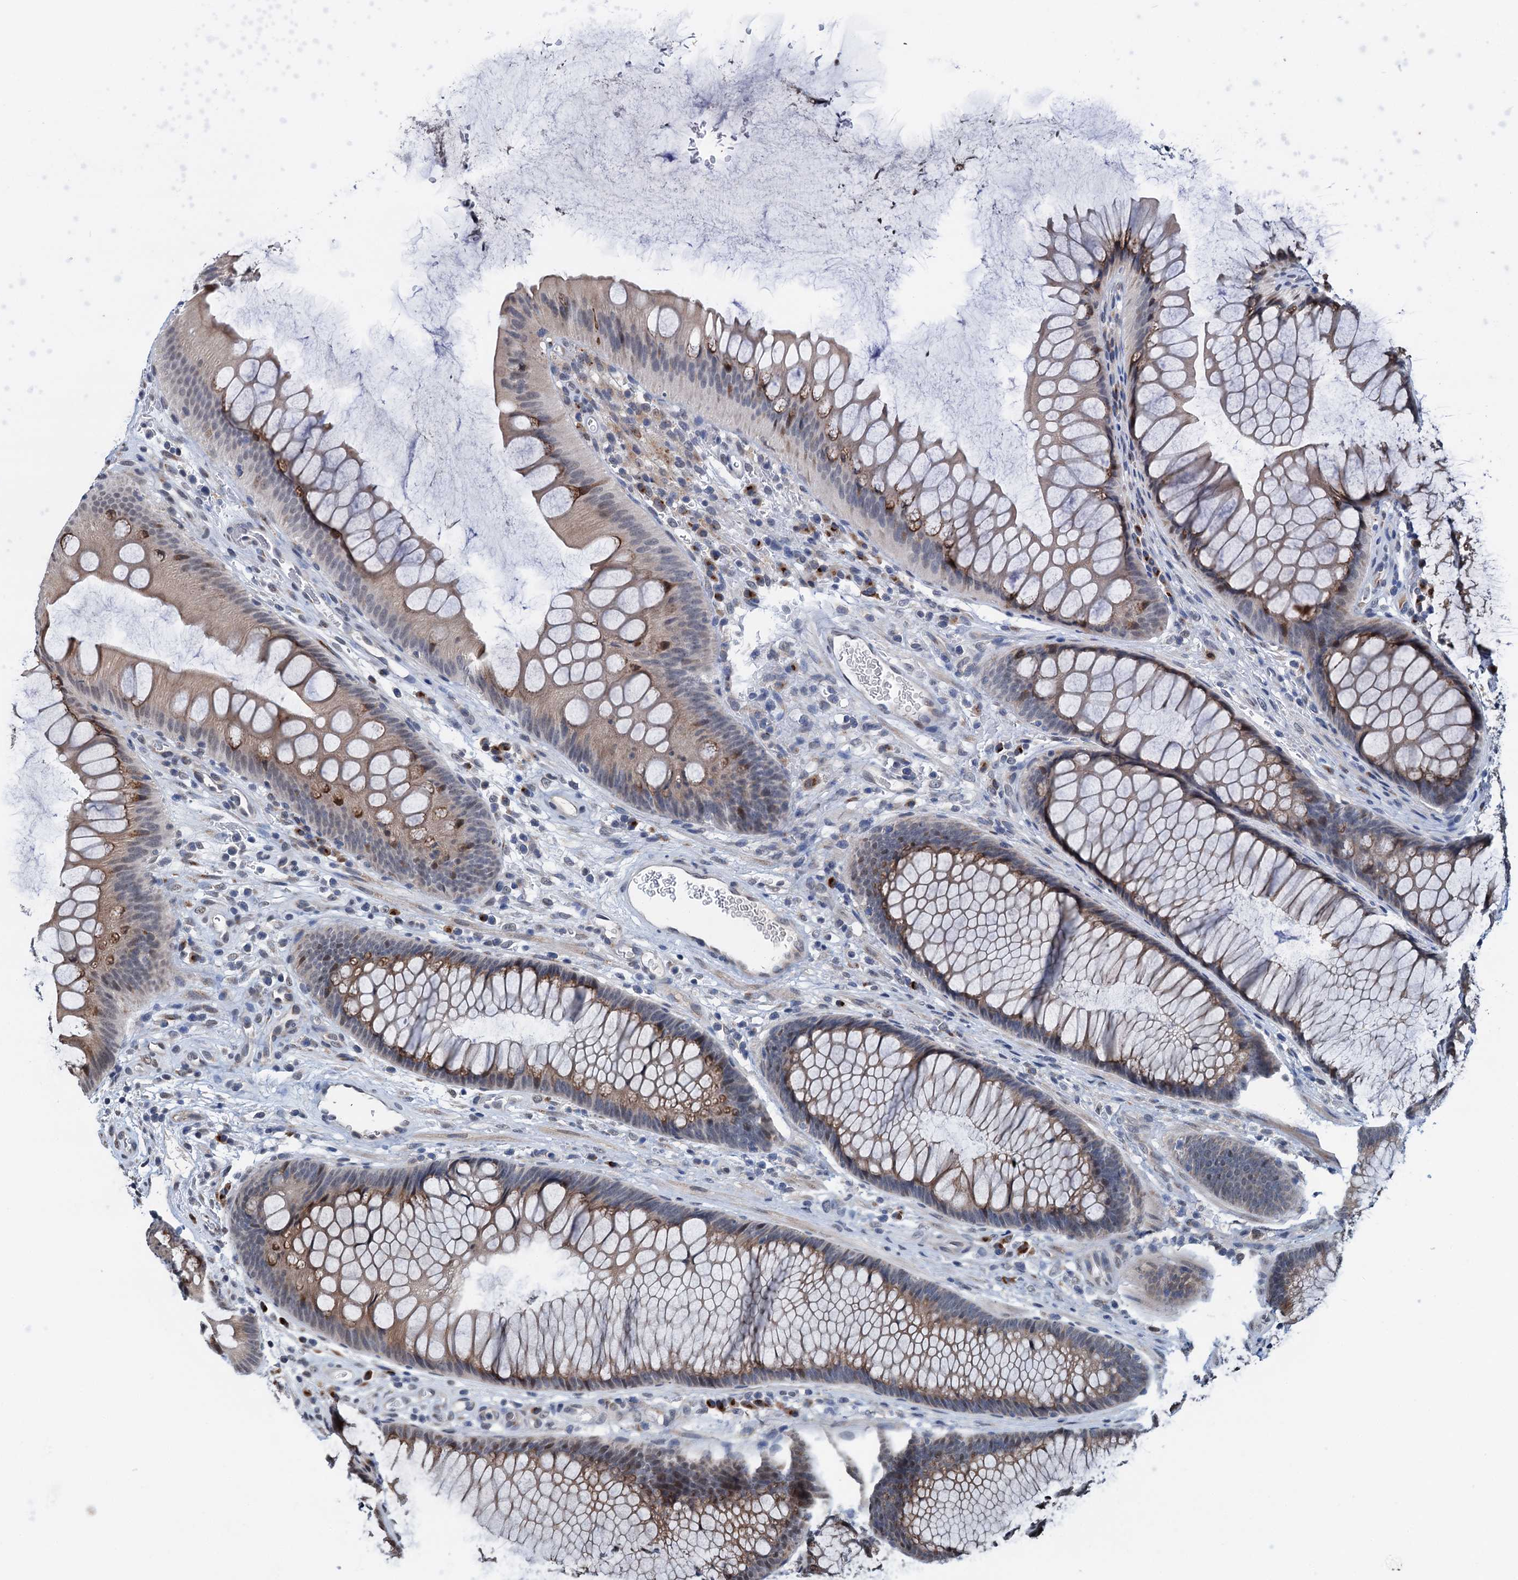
{"staining": {"intensity": "negative", "quantity": "none", "location": "none"}, "tissue": "colon", "cell_type": "Endothelial cells", "image_type": "normal", "snomed": [{"axis": "morphology", "description": "Normal tissue, NOS"}, {"axis": "topography", "description": "Colon"}], "caption": "The photomicrograph demonstrates no staining of endothelial cells in normal colon.", "gene": "SHLD1", "patient": {"sex": "female", "age": 82}}